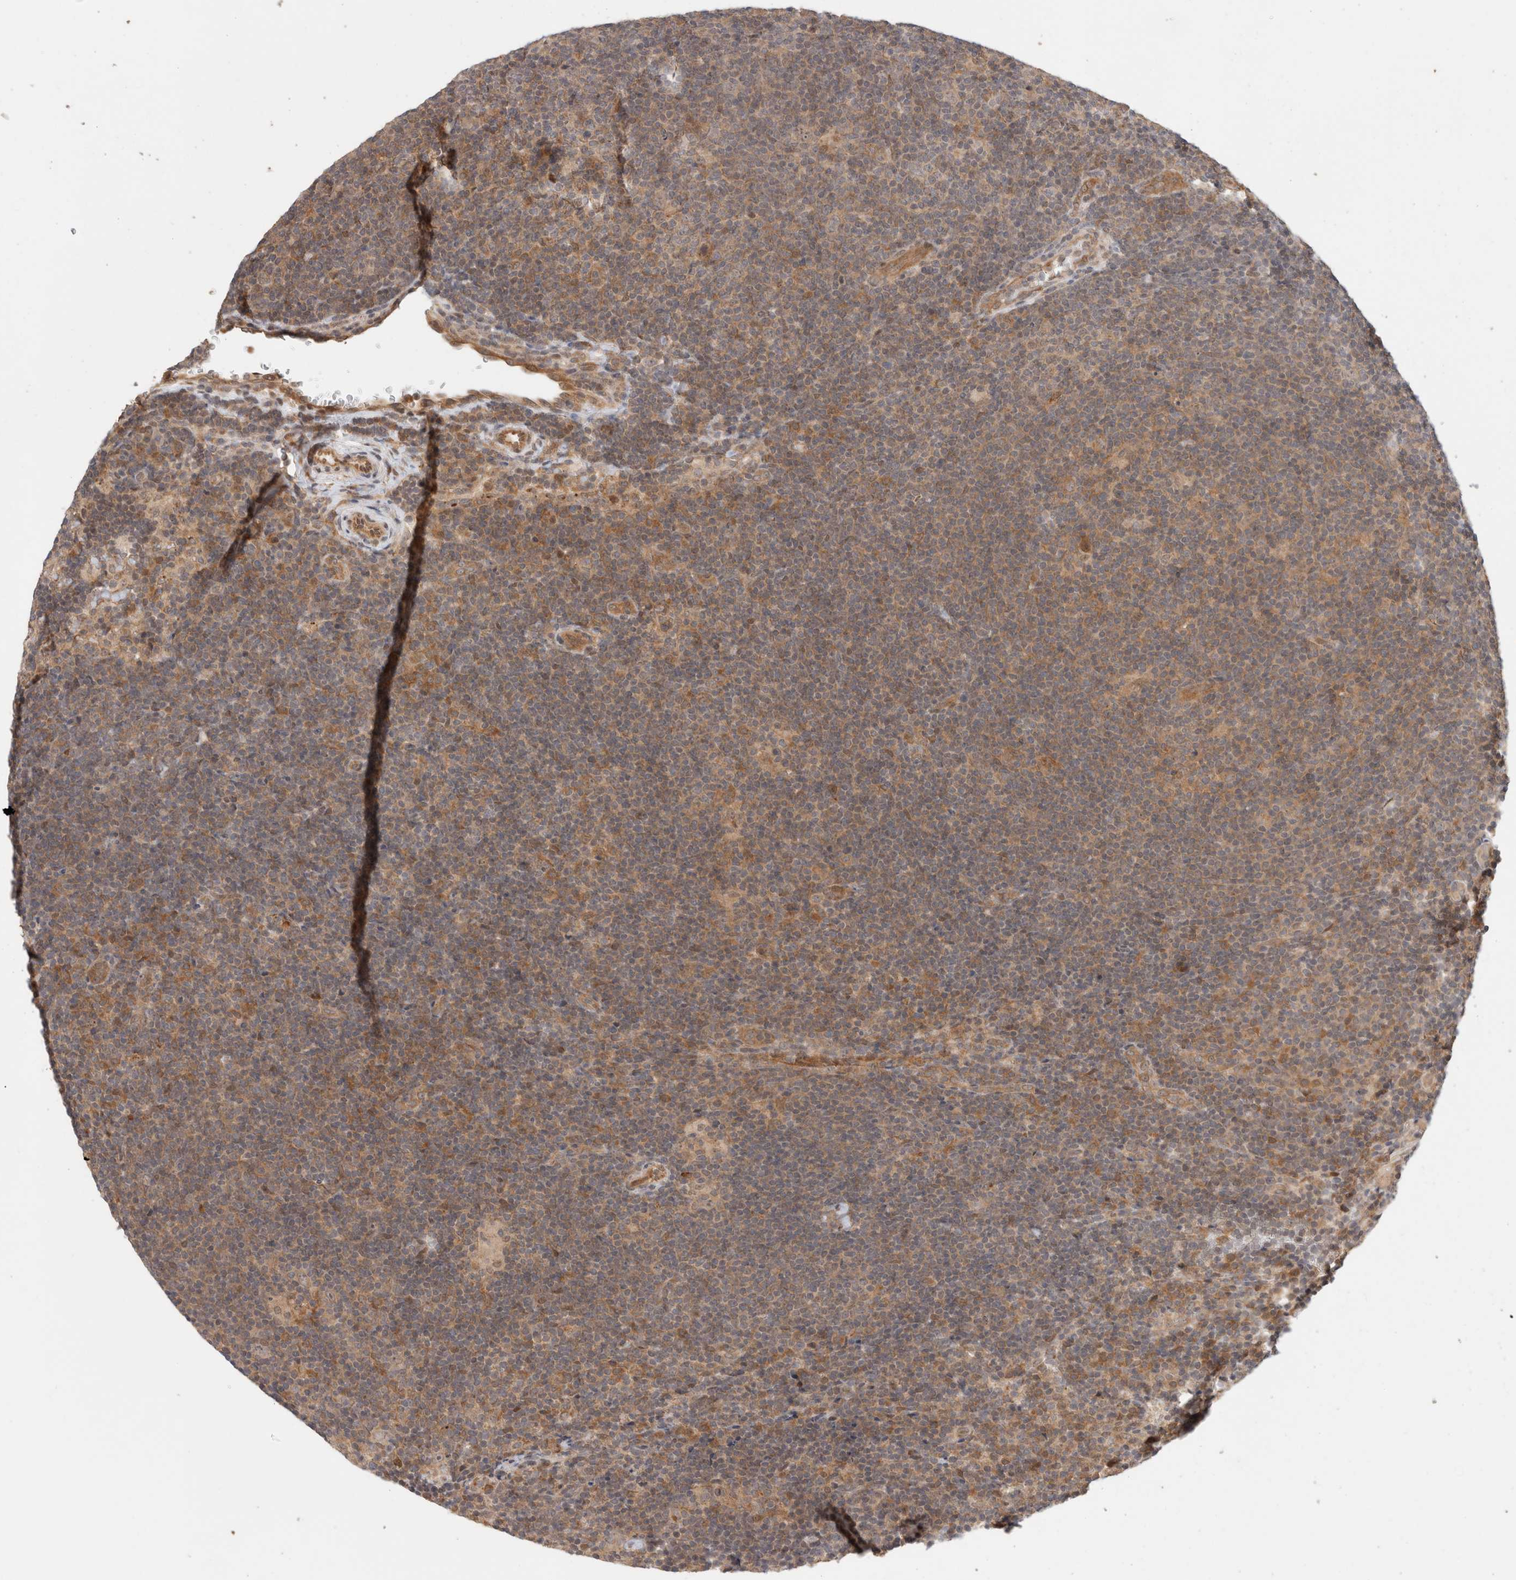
{"staining": {"intensity": "weak", "quantity": "25%-75%", "location": "cytoplasmic/membranous"}, "tissue": "lymphoma", "cell_type": "Tumor cells", "image_type": "cancer", "snomed": [{"axis": "morphology", "description": "Hodgkin's disease, NOS"}, {"axis": "topography", "description": "Lymph node"}], "caption": "Lymphoma stained with a brown dye exhibits weak cytoplasmic/membranous positive positivity in approximately 25%-75% of tumor cells.", "gene": "OTUD6B", "patient": {"sex": "female", "age": 57}}